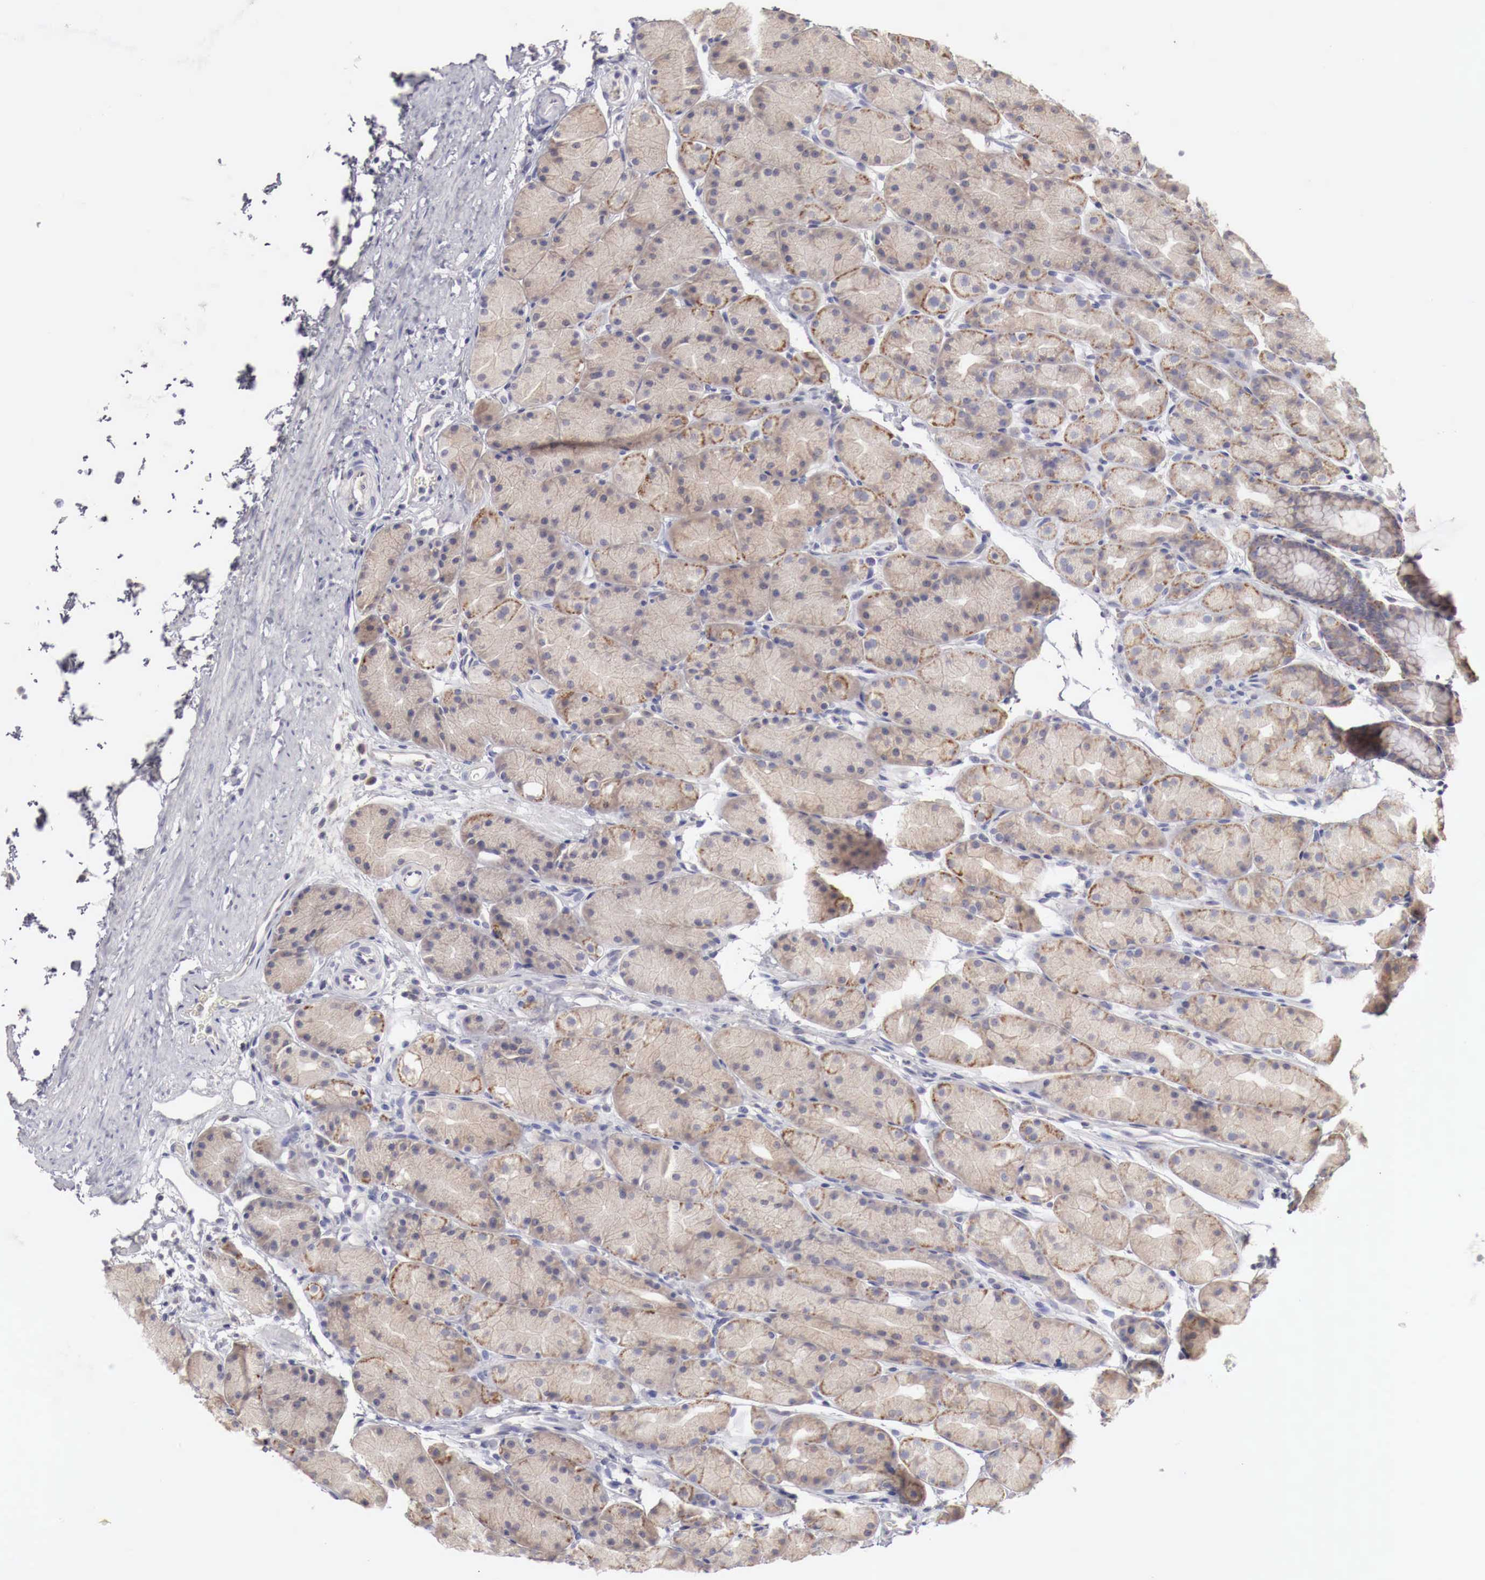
{"staining": {"intensity": "weak", "quantity": ">75%", "location": "cytoplasmic/membranous"}, "tissue": "stomach", "cell_type": "Glandular cells", "image_type": "normal", "snomed": [{"axis": "morphology", "description": "Adenocarcinoma, NOS"}, {"axis": "topography", "description": "Stomach, upper"}], "caption": "Protein staining demonstrates weak cytoplasmic/membranous positivity in about >75% of glandular cells in unremarkable stomach.", "gene": "NSDHL", "patient": {"sex": "male", "age": 47}}